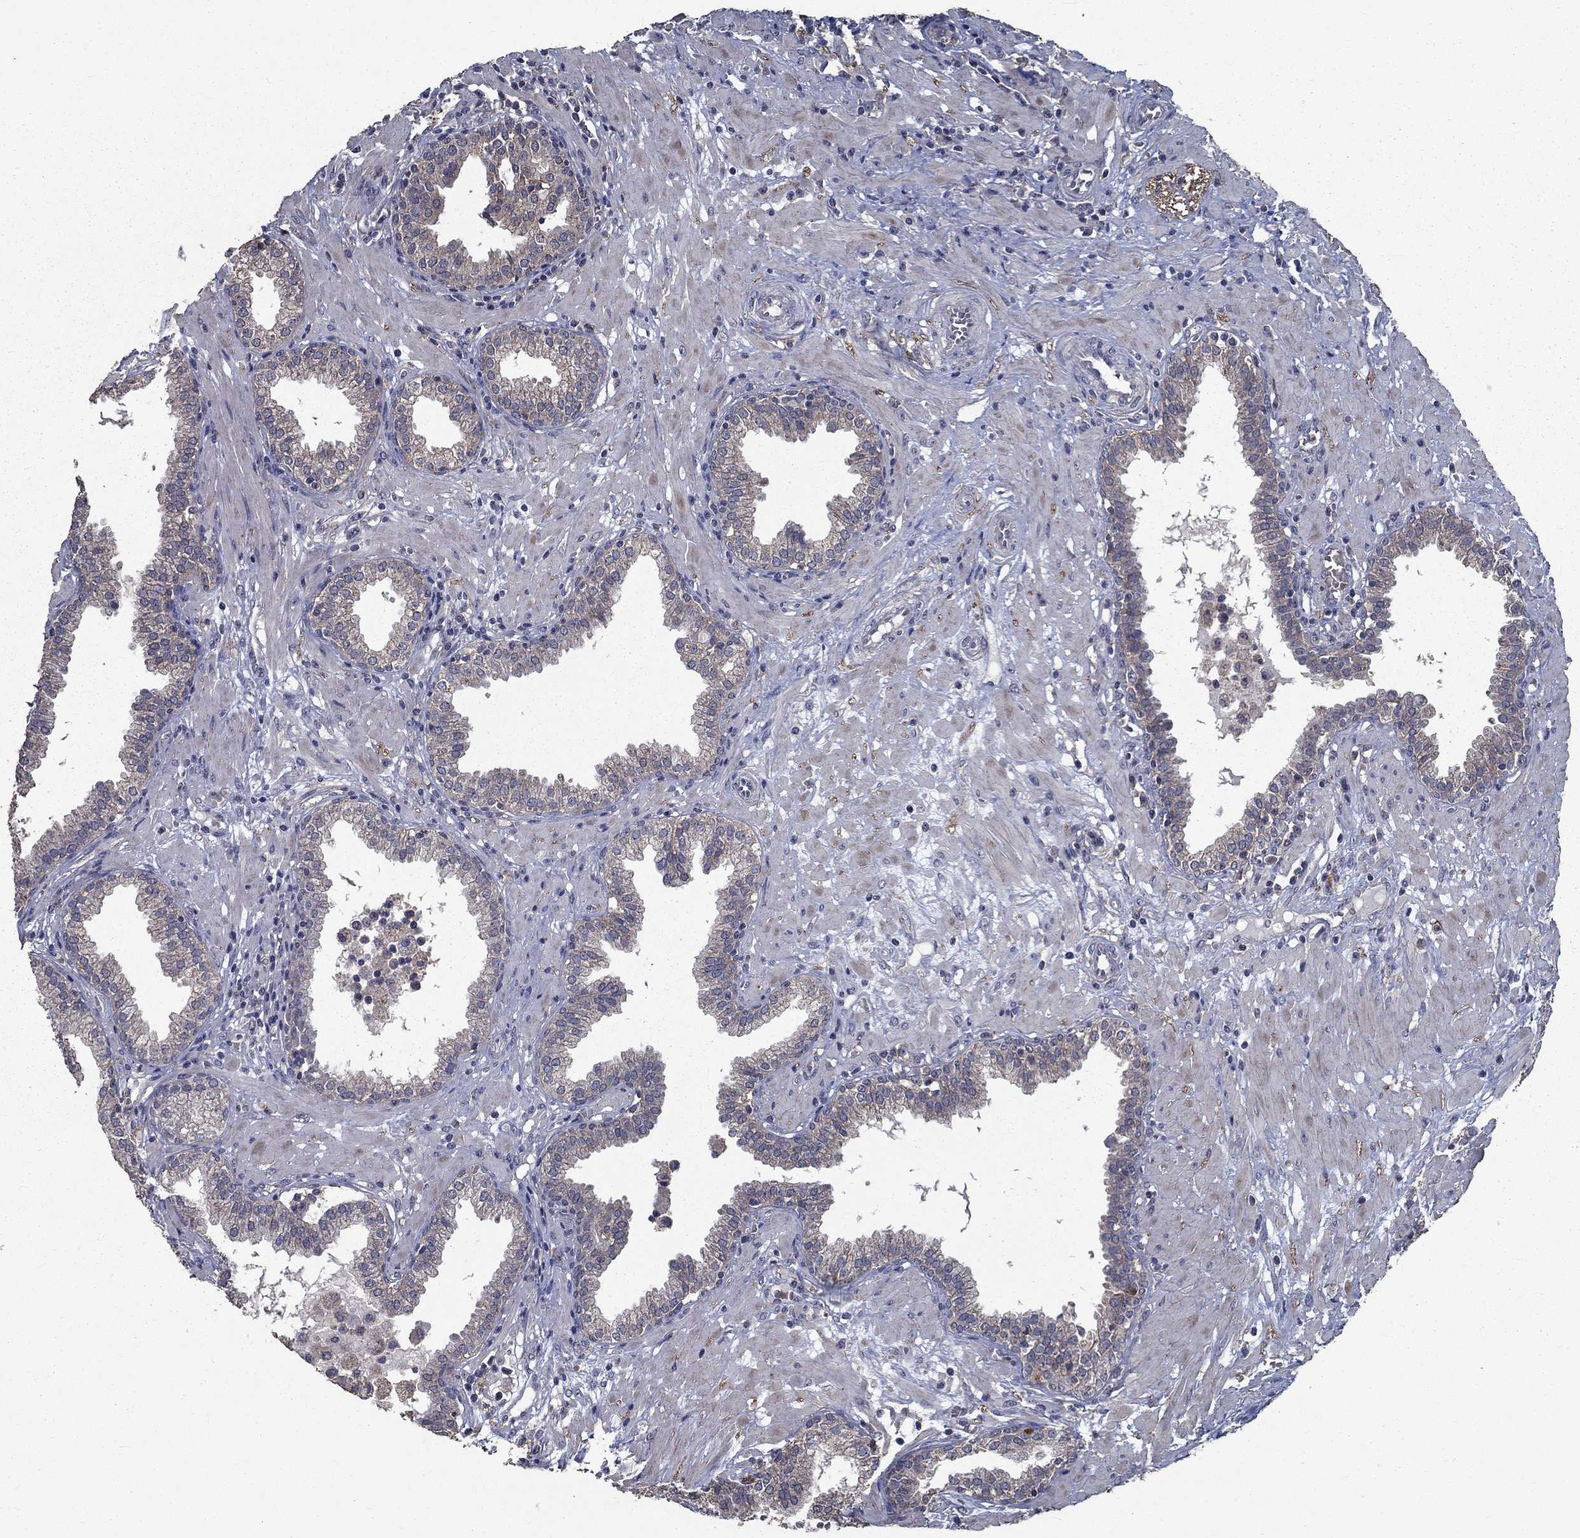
{"staining": {"intensity": "weak", "quantity": "<25%", "location": "cytoplasmic/membranous"}, "tissue": "prostate", "cell_type": "Glandular cells", "image_type": "normal", "snomed": [{"axis": "morphology", "description": "Normal tissue, NOS"}, {"axis": "topography", "description": "Prostate"}], "caption": "The histopathology image shows no staining of glandular cells in normal prostate.", "gene": "SLC44A1", "patient": {"sex": "male", "age": 64}}